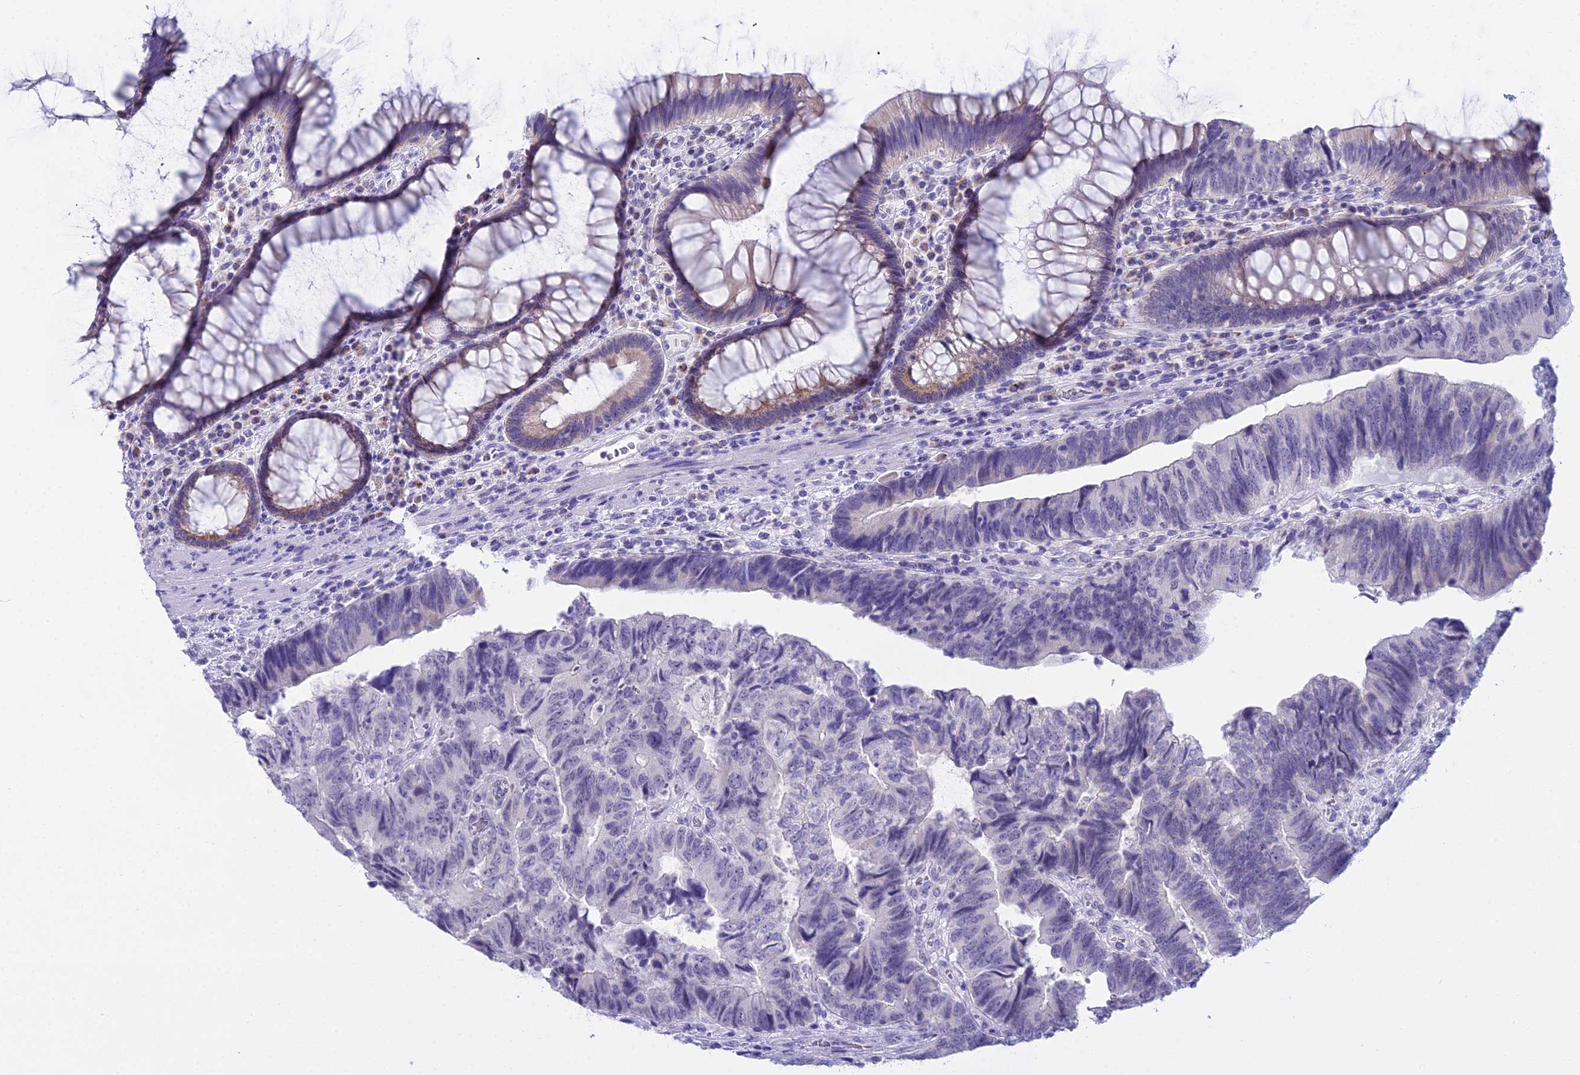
{"staining": {"intensity": "negative", "quantity": "none", "location": "none"}, "tissue": "colorectal cancer", "cell_type": "Tumor cells", "image_type": "cancer", "snomed": [{"axis": "morphology", "description": "Adenocarcinoma, NOS"}, {"axis": "topography", "description": "Colon"}], "caption": "Photomicrograph shows no protein positivity in tumor cells of colorectal cancer tissue.", "gene": "CGB2", "patient": {"sex": "female", "age": 67}}